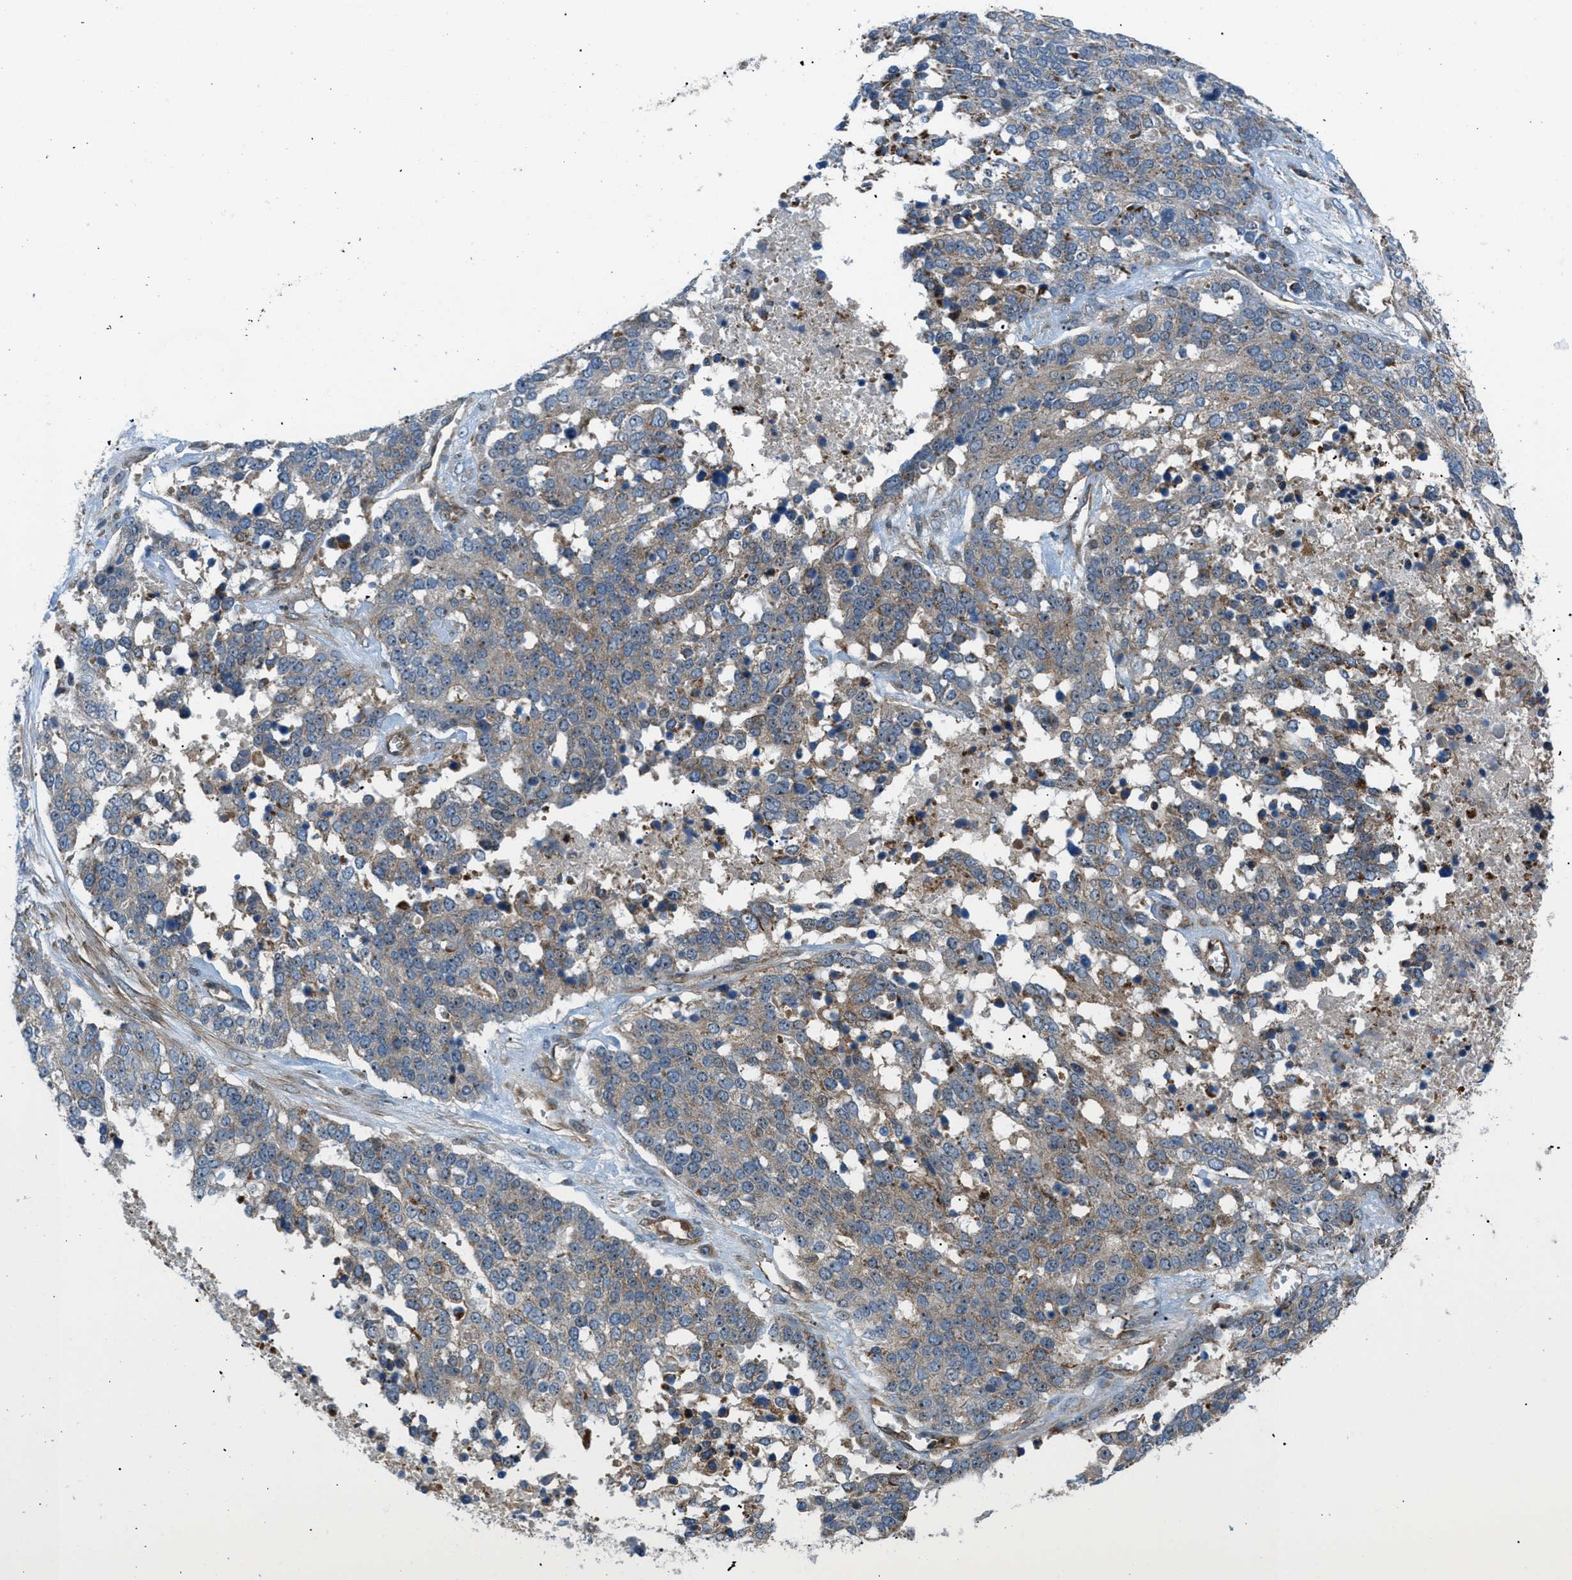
{"staining": {"intensity": "weak", "quantity": ">75%", "location": "cytoplasmic/membranous"}, "tissue": "ovarian cancer", "cell_type": "Tumor cells", "image_type": "cancer", "snomed": [{"axis": "morphology", "description": "Cystadenocarcinoma, serous, NOS"}, {"axis": "topography", "description": "Ovary"}], "caption": "Immunohistochemistry micrograph of human ovarian cancer (serous cystadenocarcinoma) stained for a protein (brown), which displays low levels of weak cytoplasmic/membranous expression in about >75% of tumor cells.", "gene": "ATP2A3", "patient": {"sex": "female", "age": 44}}